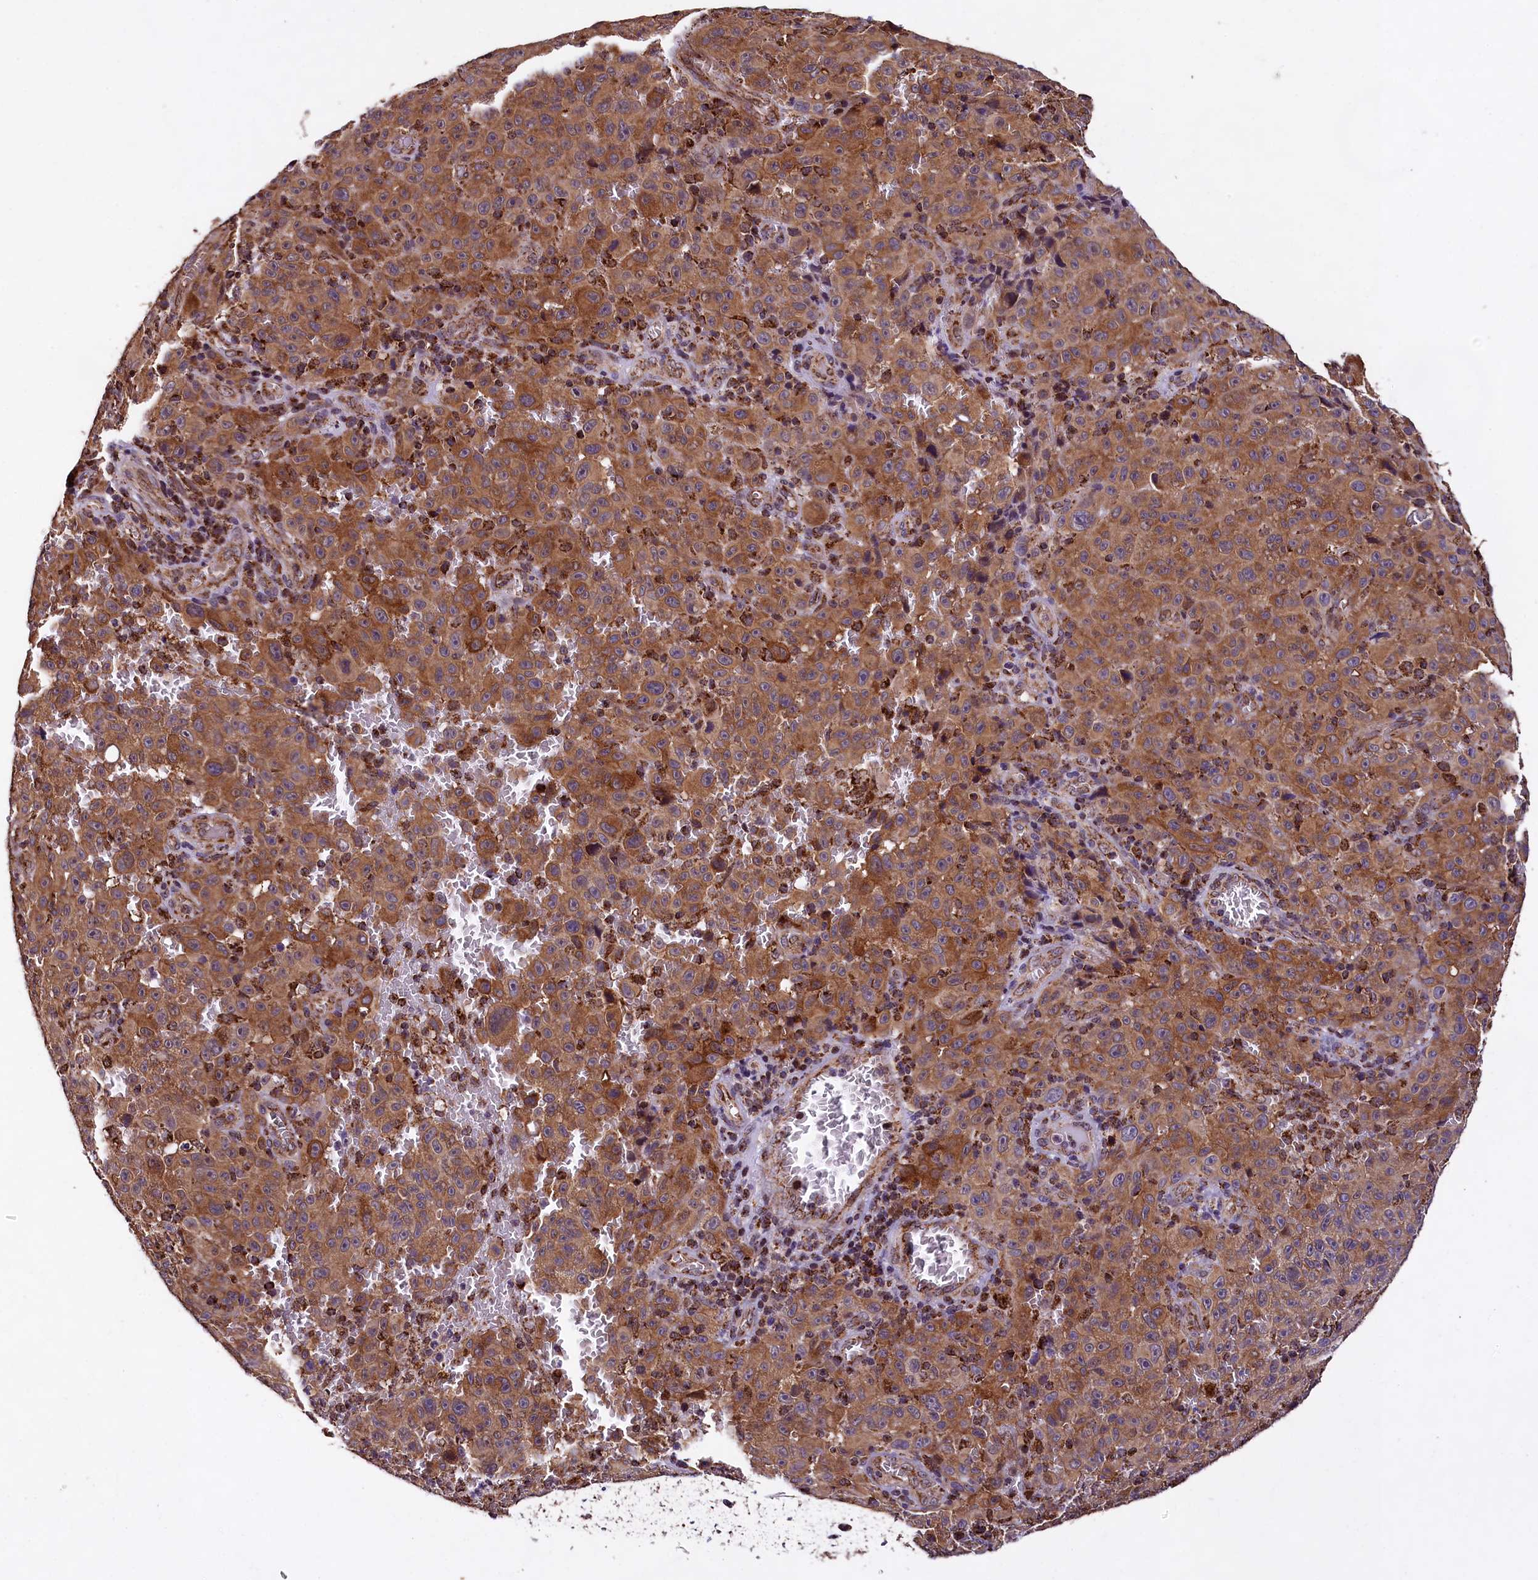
{"staining": {"intensity": "strong", "quantity": ">75%", "location": "cytoplasmic/membranous"}, "tissue": "melanoma", "cell_type": "Tumor cells", "image_type": "cancer", "snomed": [{"axis": "morphology", "description": "Malignant melanoma, NOS"}, {"axis": "topography", "description": "Skin"}], "caption": "Immunohistochemical staining of human malignant melanoma reveals strong cytoplasmic/membranous protein positivity in approximately >75% of tumor cells.", "gene": "KLC2", "patient": {"sex": "female", "age": 82}}